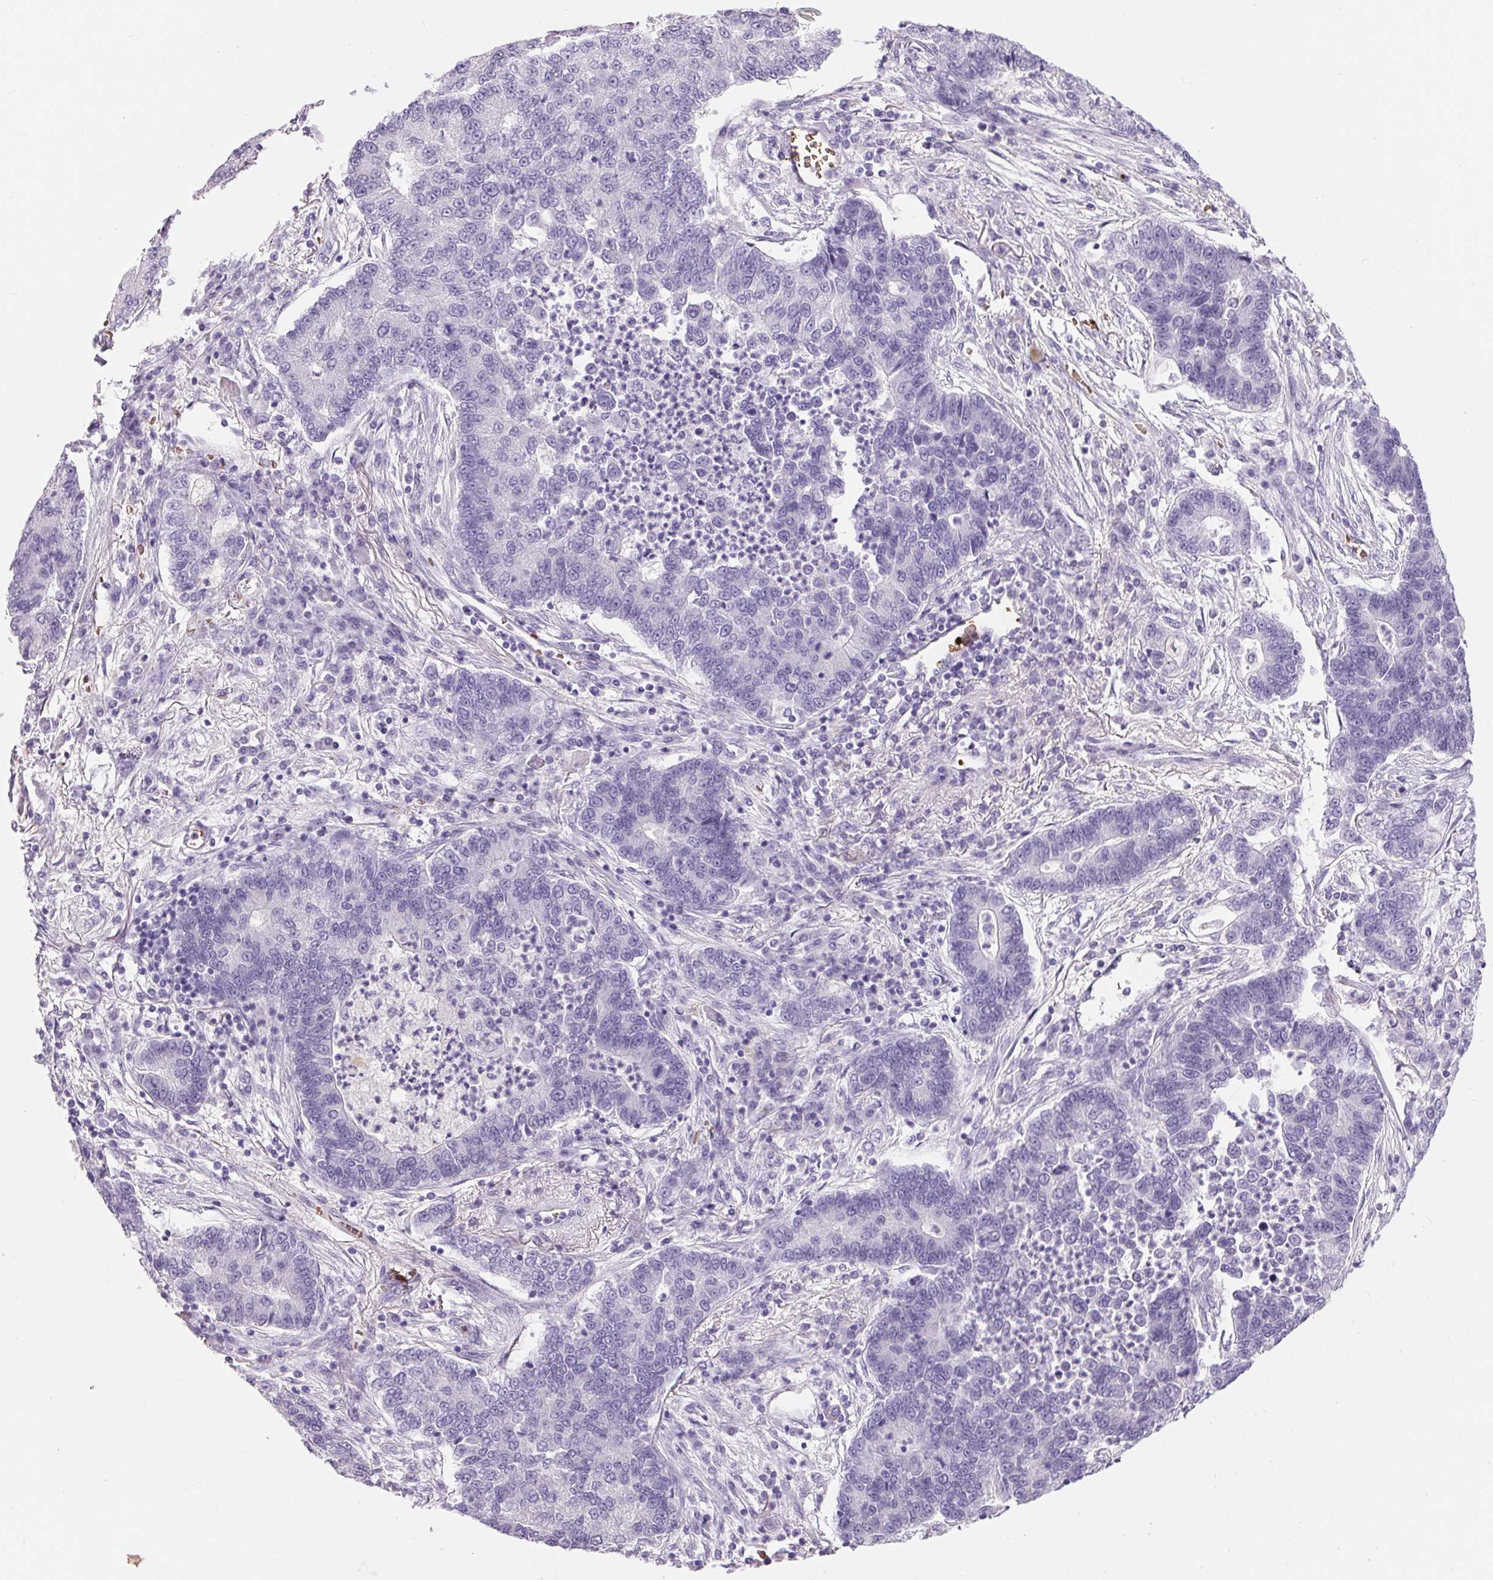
{"staining": {"intensity": "negative", "quantity": "none", "location": "none"}, "tissue": "lung cancer", "cell_type": "Tumor cells", "image_type": "cancer", "snomed": [{"axis": "morphology", "description": "Adenocarcinoma, NOS"}, {"axis": "topography", "description": "Lung"}], "caption": "The photomicrograph displays no staining of tumor cells in lung adenocarcinoma. (DAB immunohistochemistry, high magnification).", "gene": "HBQ1", "patient": {"sex": "female", "age": 57}}